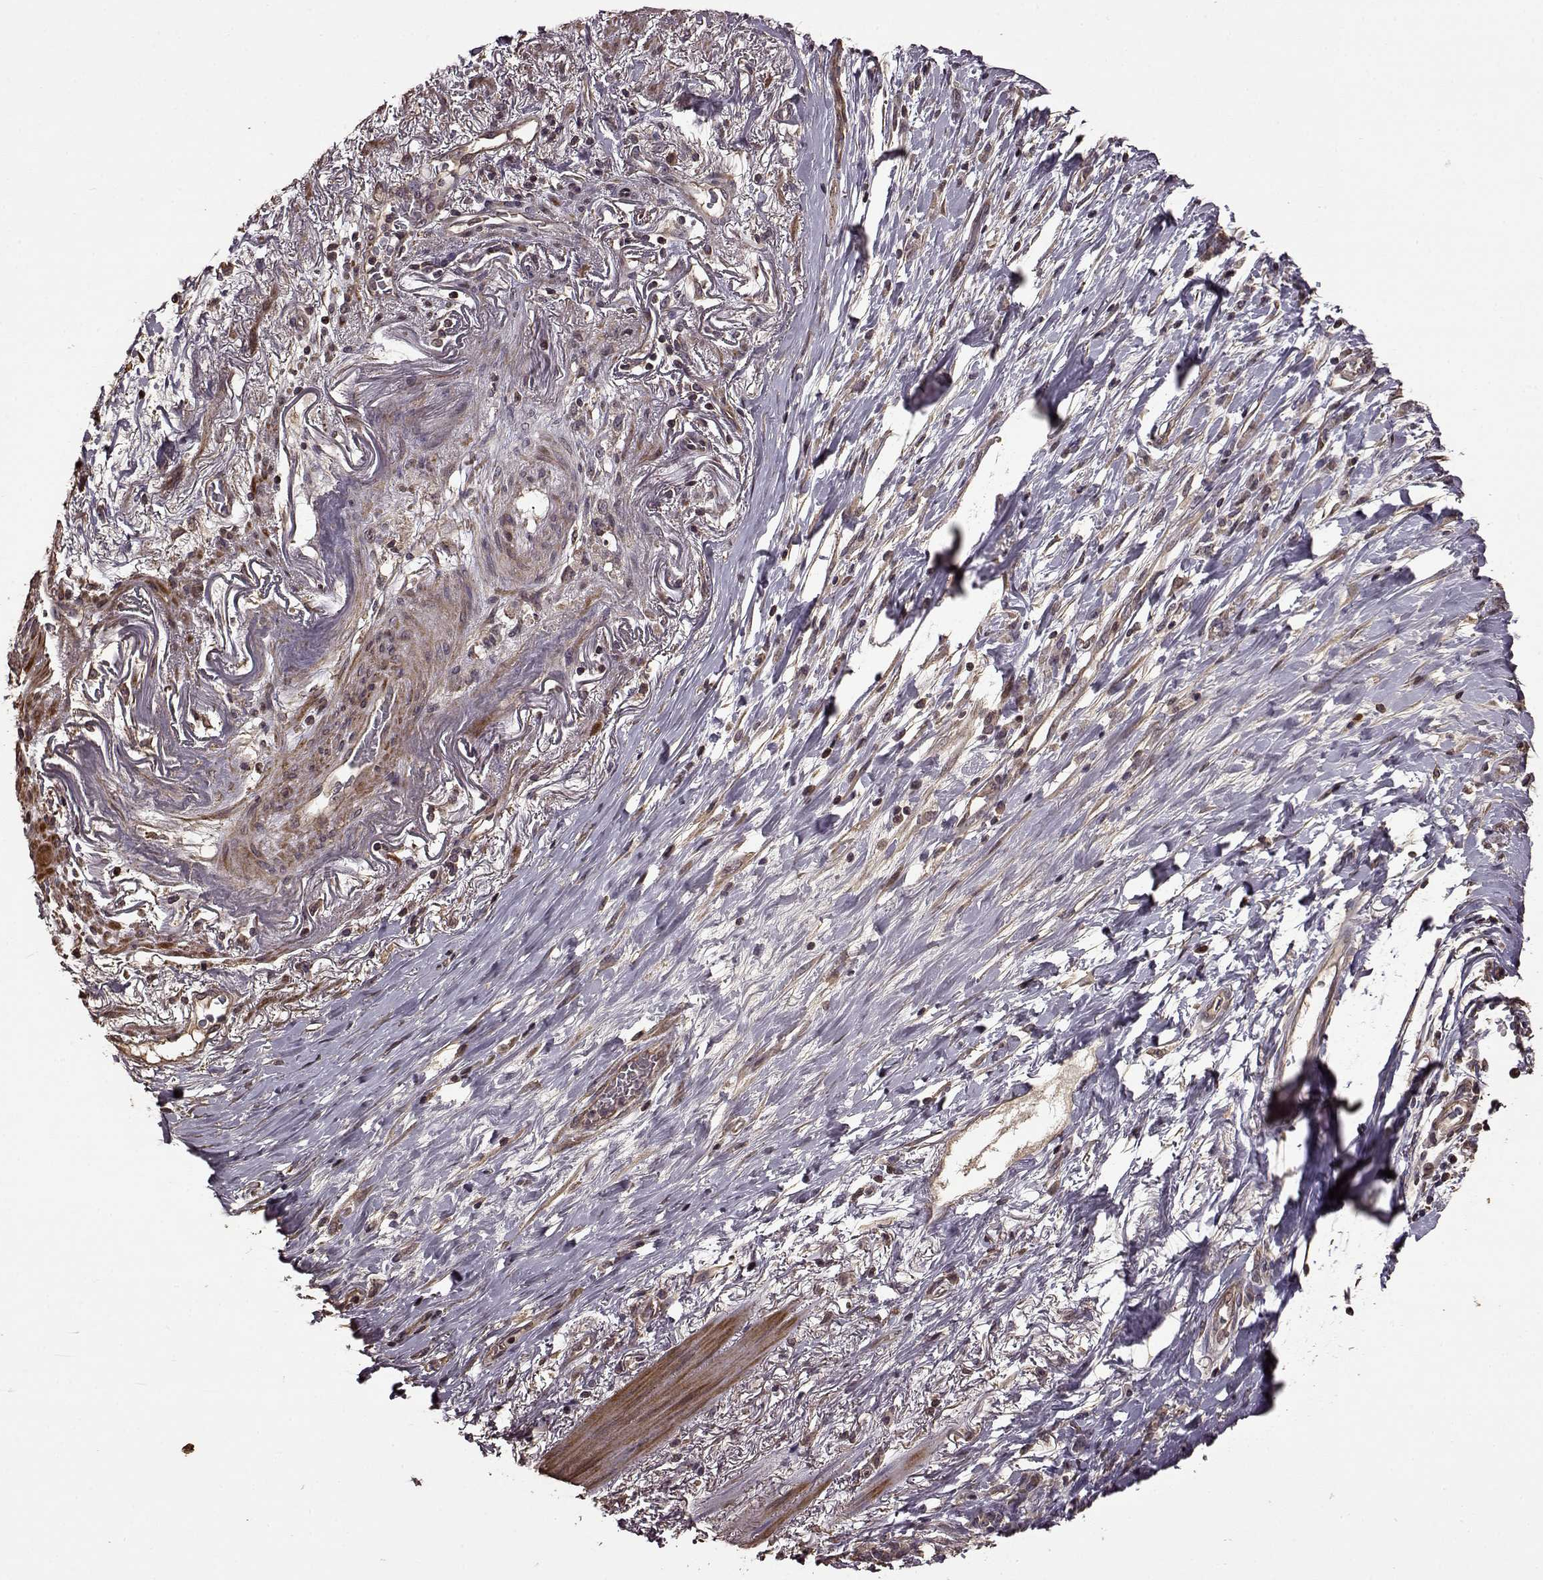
{"staining": {"intensity": "negative", "quantity": "none", "location": "none"}, "tissue": "stomach cancer", "cell_type": "Tumor cells", "image_type": "cancer", "snomed": [{"axis": "morphology", "description": "Adenocarcinoma, NOS"}, {"axis": "topography", "description": "Stomach"}], "caption": "This is a photomicrograph of IHC staining of stomach cancer (adenocarcinoma), which shows no expression in tumor cells.", "gene": "FBXW11", "patient": {"sex": "female", "age": 84}}